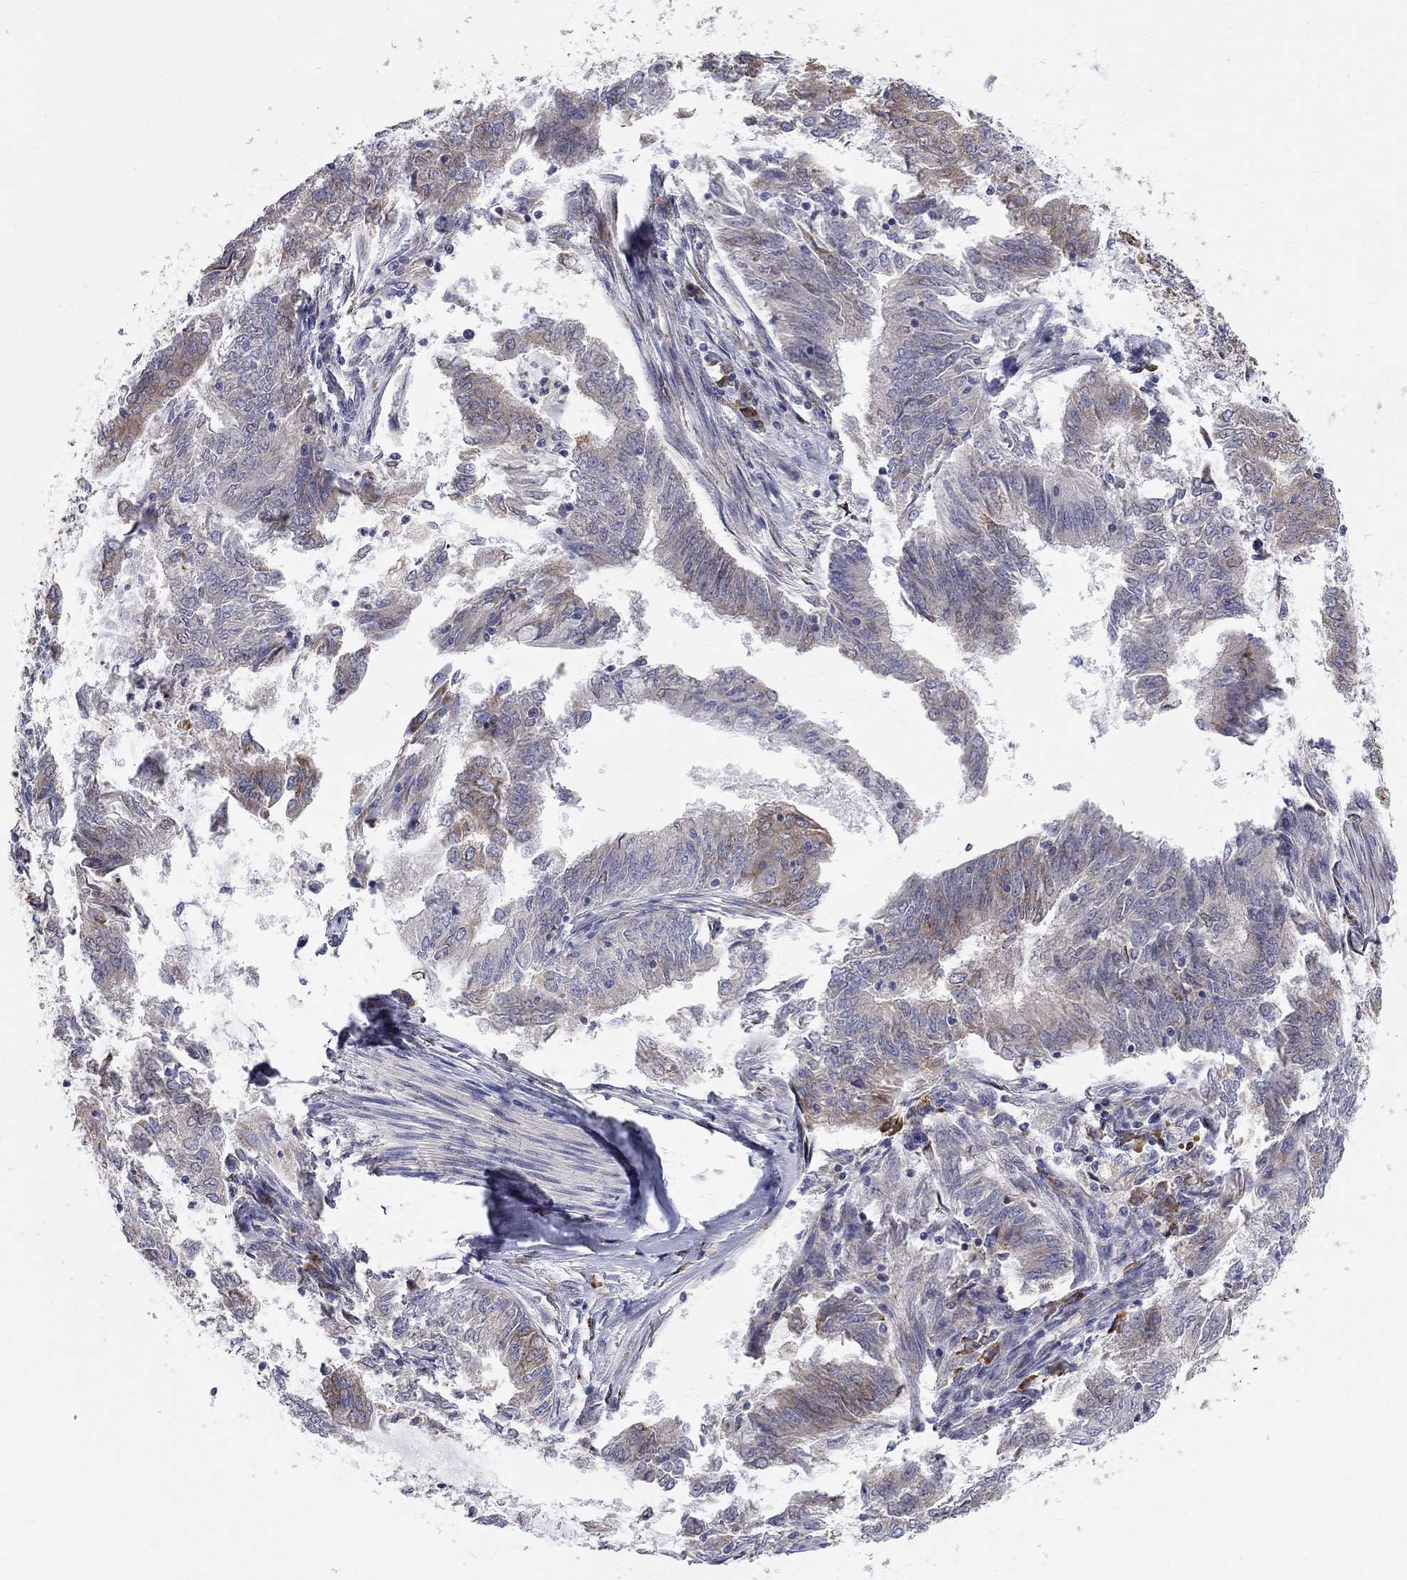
{"staining": {"intensity": "moderate", "quantity": "<25%", "location": "cytoplasmic/membranous"}, "tissue": "endometrial cancer", "cell_type": "Tumor cells", "image_type": "cancer", "snomed": [{"axis": "morphology", "description": "Adenocarcinoma, NOS"}, {"axis": "topography", "description": "Endometrium"}], "caption": "Approximately <25% of tumor cells in adenocarcinoma (endometrial) exhibit moderate cytoplasmic/membranous protein expression as visualized by brown immunohistochemical staining.", "gene": "CASTOR1", "patient": {"sex": "female", "age": 62}}